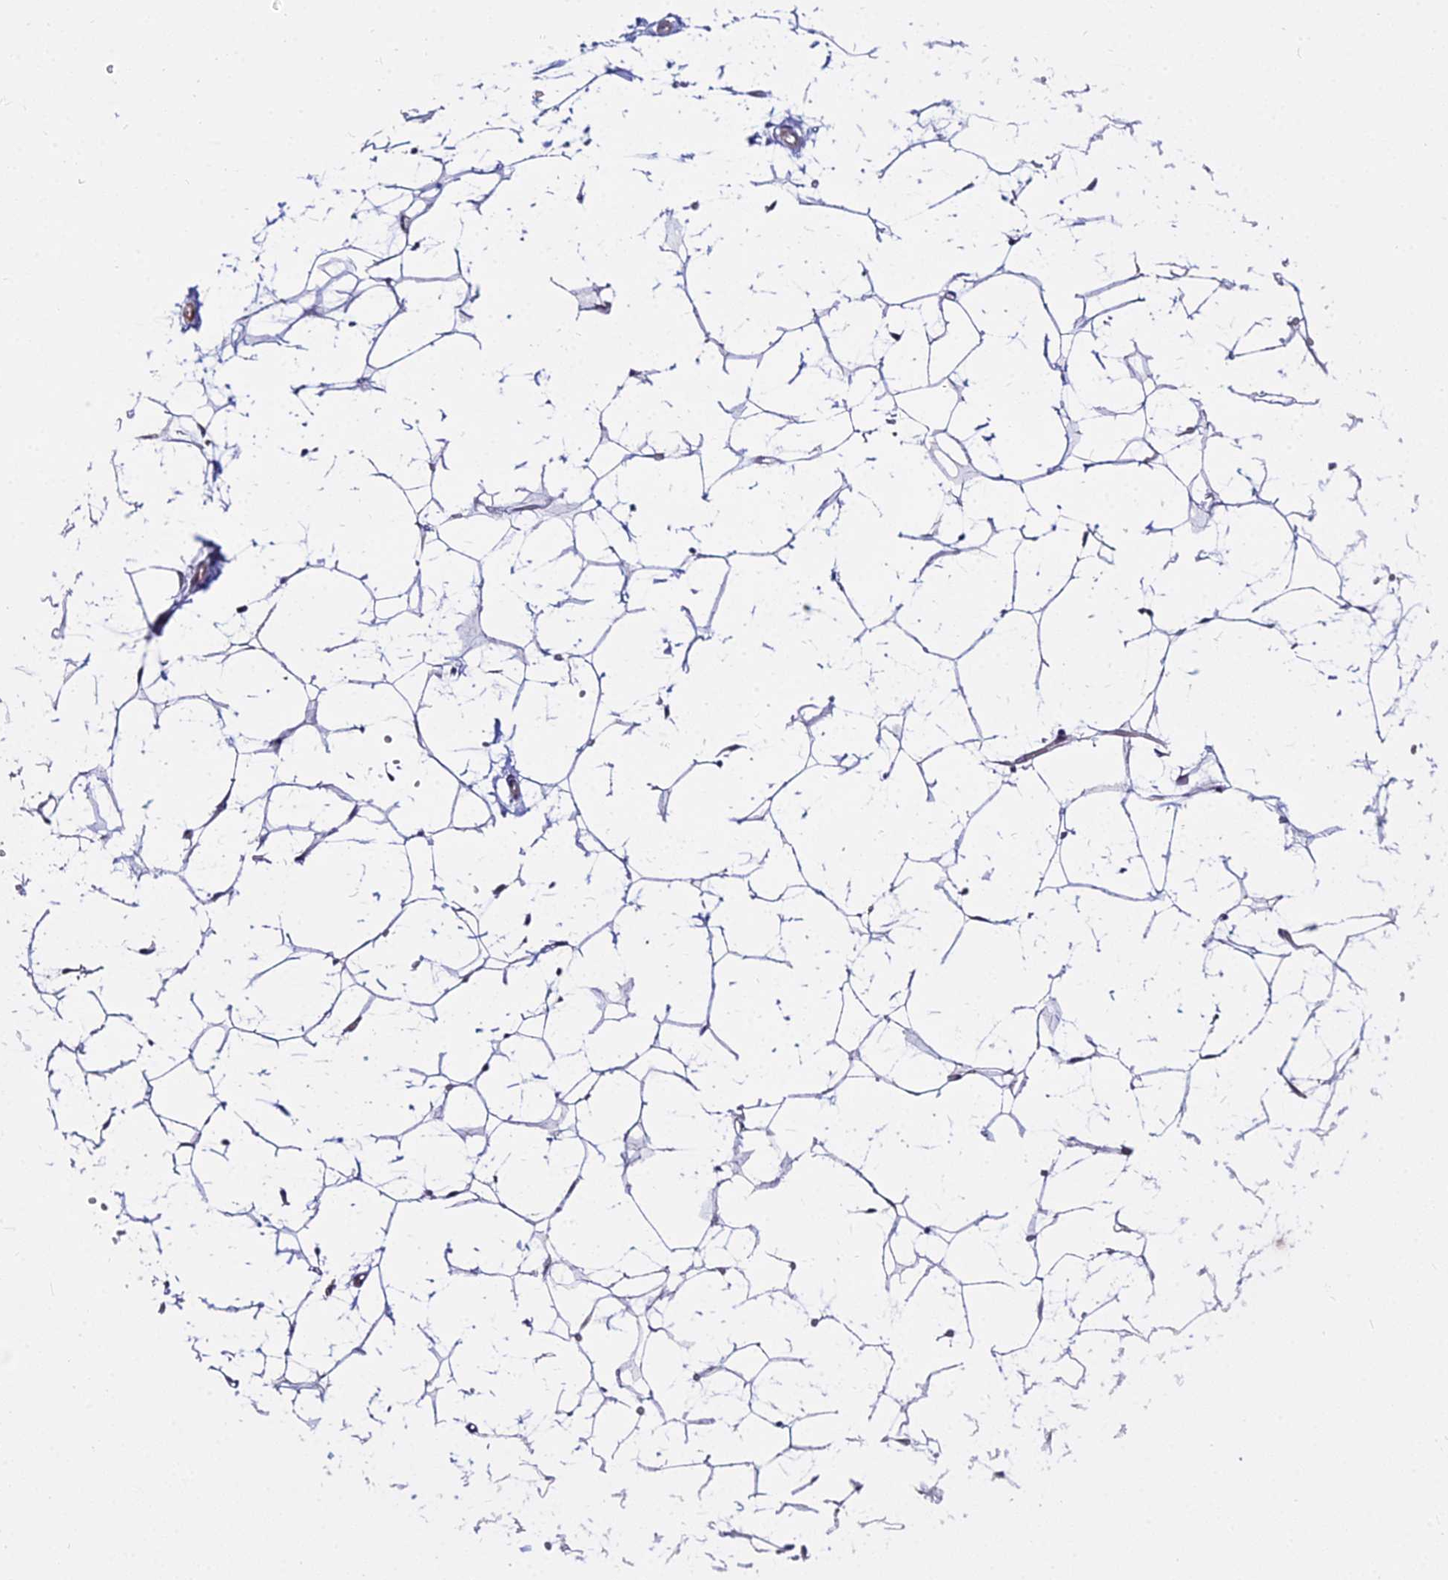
{"staining": {"intensity": "negative", "quantity": "none", "location": "none"}, "tissue": "adipose tissue", "cell_type": "Adipocytes", "image_type": "normal", "snomed": [{"axis": "morphology", "description": "Normal tissue, NOS"}, {"axis": "topography", "description": "Breast"}], "caption": "The immunohistochemistry image has no significant expression in adipocytes of adipose tissue. (DAB immunohistochemistry (IHC) with hematoxylin counter stain).", "gene": "C6orf163", "patient": {"sex": "female", "age": 23}}